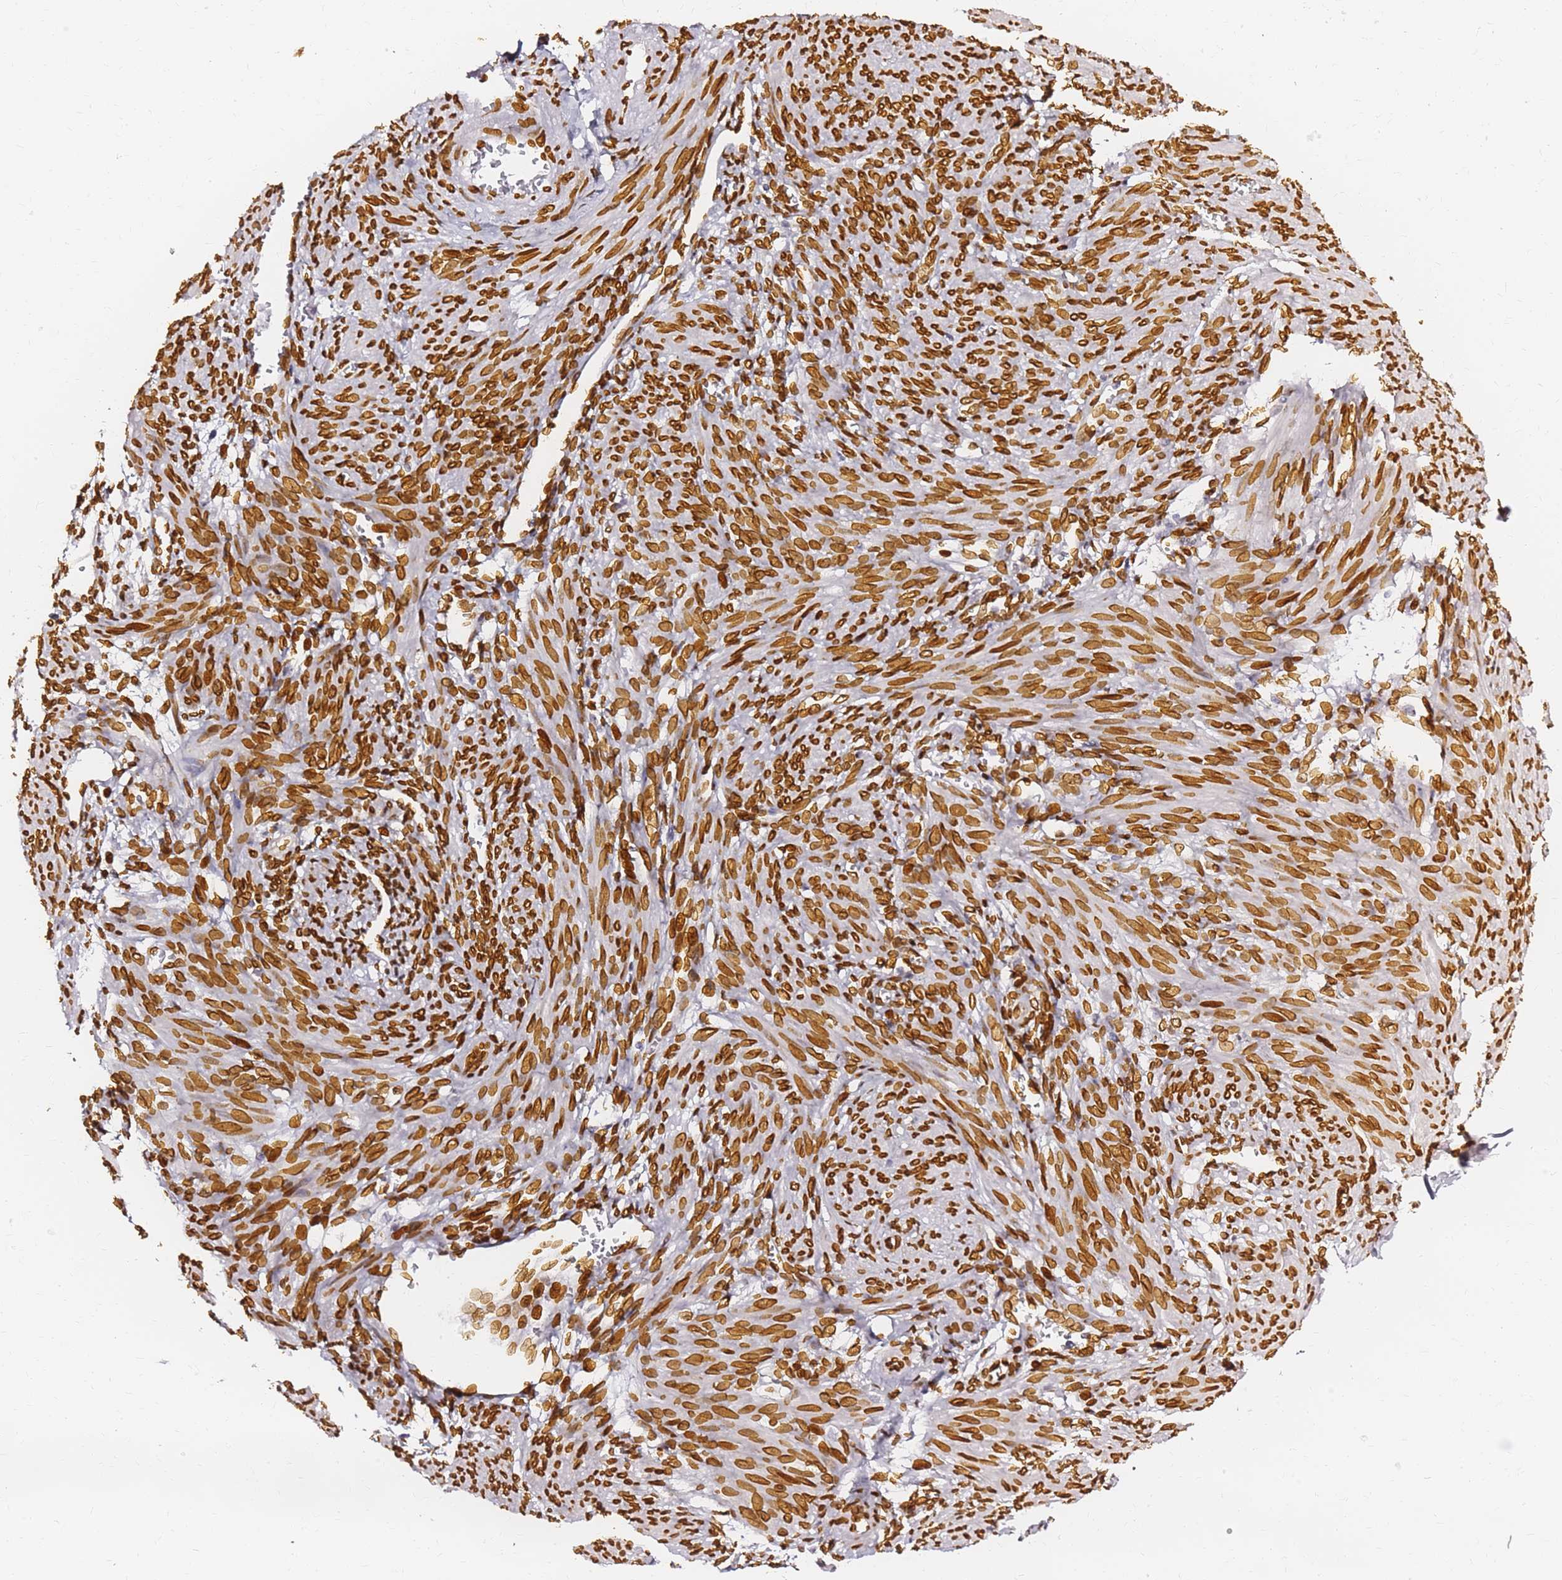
{"staining": {"intensity": "strong", "quantity": ">75%", "location": "cytoplasmic/membranous,nuclear"}, "tissue": "smooth muscle", "cell_type": "Smooth muscle cells", "image_type": "normal", "snomed": [{"axis": "morphology", "description": "Normal tissue, NOS"}, {"axis": "topography", "description": "Smooth muscle"}], "caption": "A brown stain labels strong cytoplasmic/membranous,nuclear expression of a protein in smooth muscle cells of benign human smooth muscle. Nuclei are stained in blue.", "gene": "C6orf141", "patient": {"sex": "female", "age": 39}}